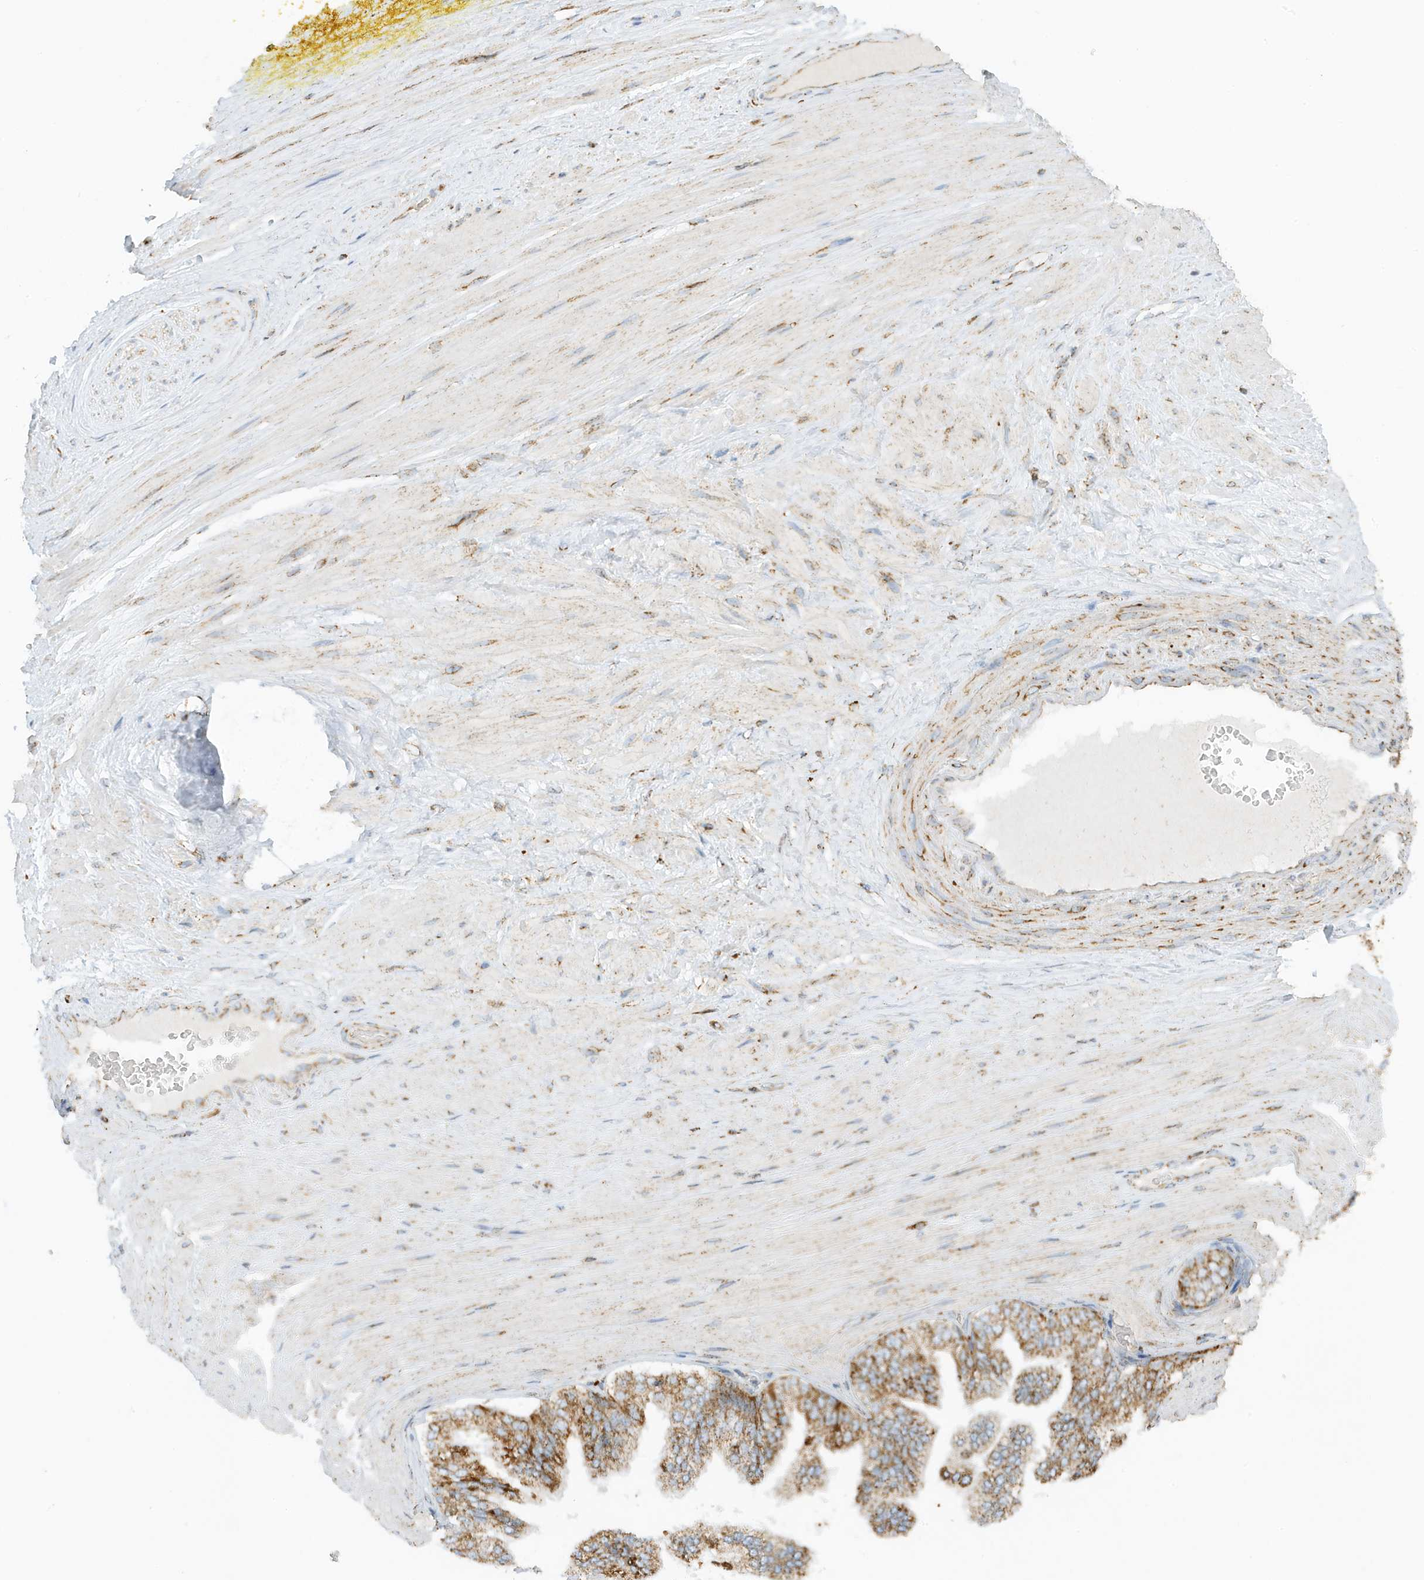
{"staining": {"intensity": "moderate", "quantity": ">75%", "location": "cytoplasmic/membranous"}, "tissue": "adipose tissue", "cell_type": "Adipocytes", "image_type": "normal", "snomed": [{"axis": "morphology", "description": "Normal tissue, NOS"}, {"axis": "morphology", "description": "Adenocarcinoma, Low grade"}, {"axis": "topography", "description": "Prostate"}, {"axis": "topography", "description": "Peripheral nerve tissue"}], "caption": "Immunohistochemical staining of unremarkable adipose tissue exhibits >75% levels of moderate cytoplasmic/membranous protein positivity in approximately >75% of adipocytes. Immunohistochemistry (ihc) stains the protein of interest in brown and the nuclei are stained blue.", "gene": "ATP5ME", "patient": {"sex": "male", "age": 63}}